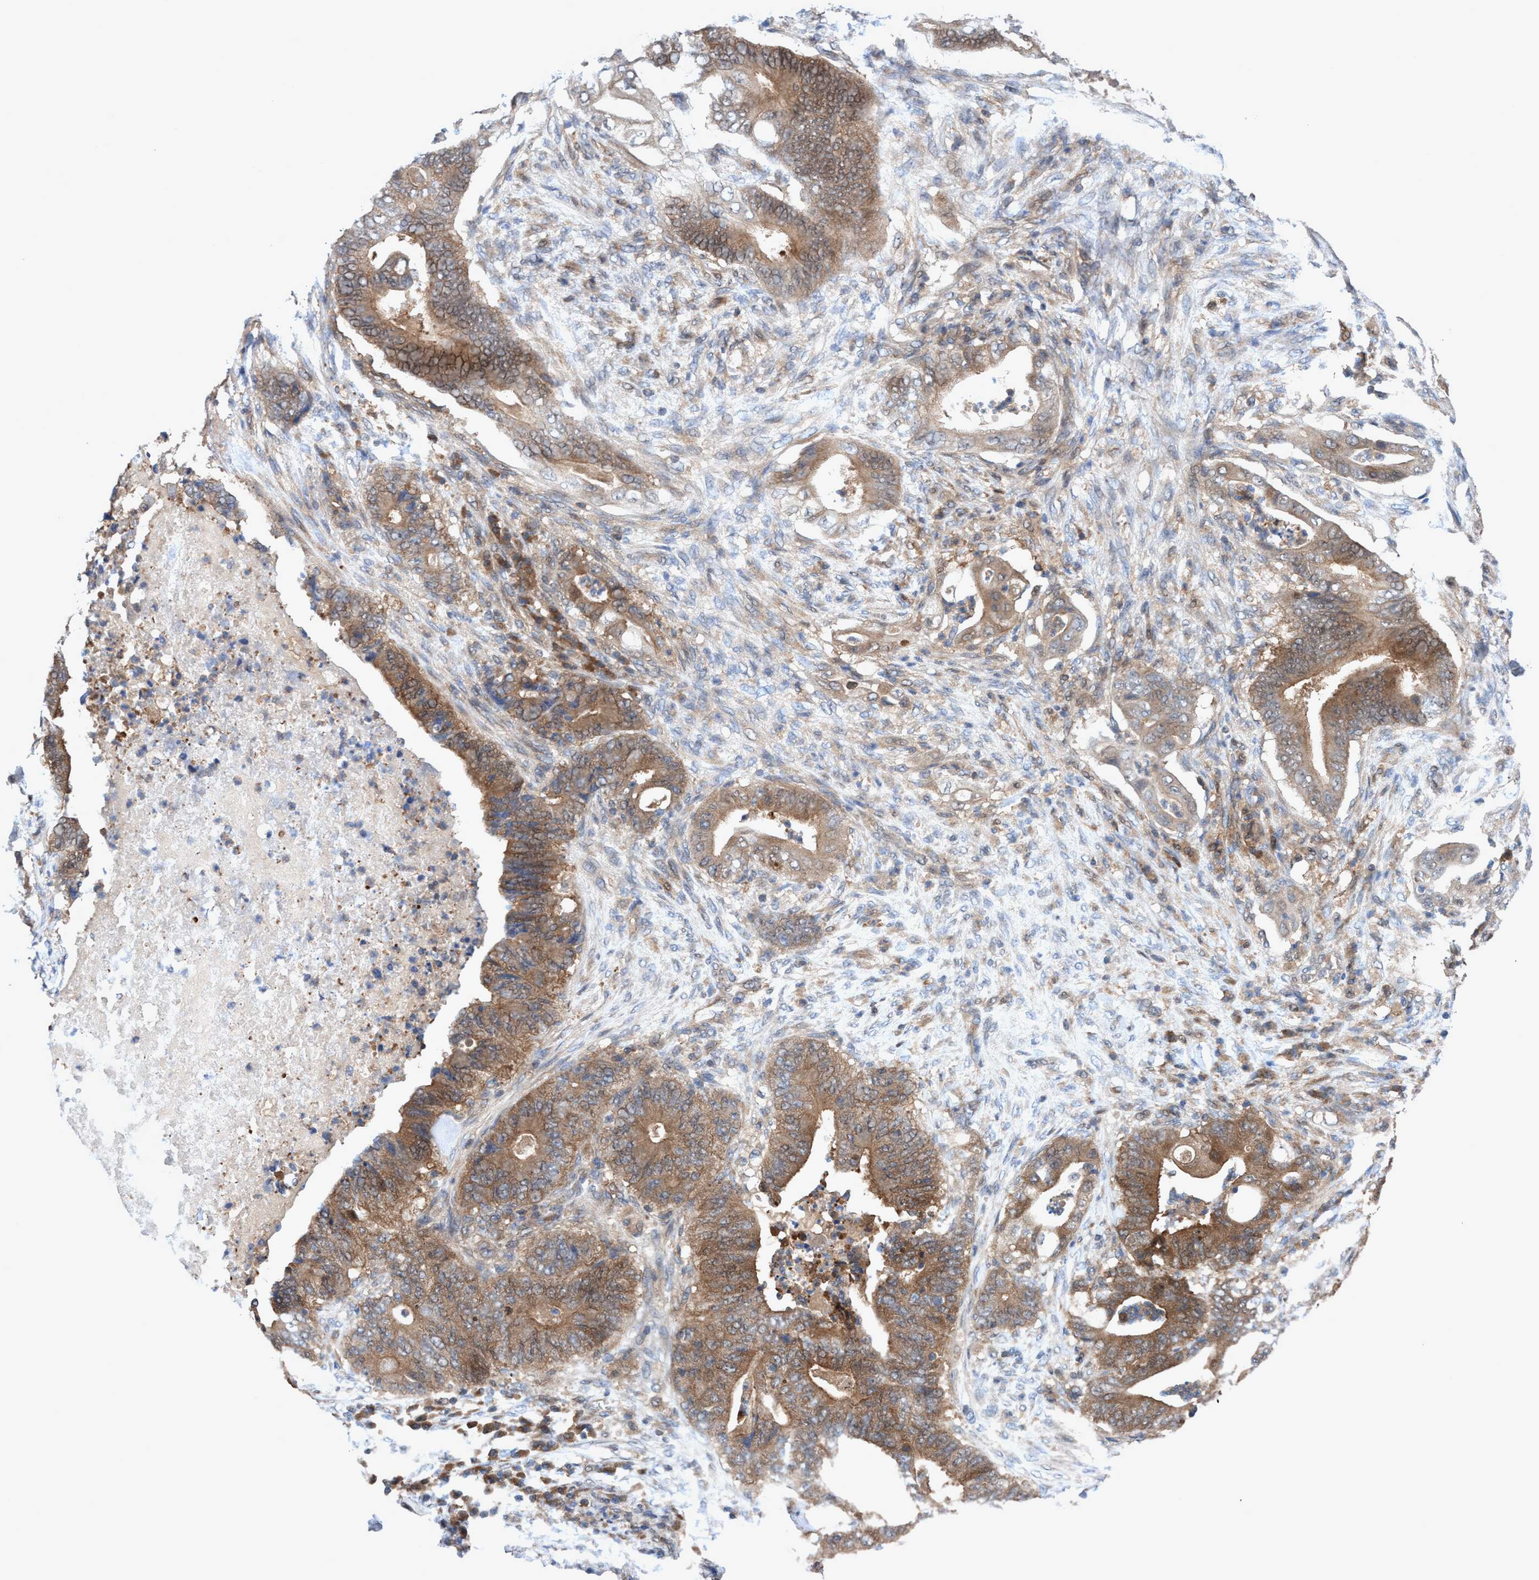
{"staining": {"intensity": "moderate", "quantity": ">75%", "location": "cytoplasmic/membranous"}, "tissue": "stomach cancer", "cell_type": "Tumor cells", "image_type": "cancer", "snomed": [{"axis": "morphology", "description": "Adenocarcinoma, NOS"}, {"axis": "topography", "description": "Stomach"}], "caption": "Stomach cancer tissue demonstrates moderate cytoplasmic/membranous positivity in approximately >75% of tumor cells Immunohistochemistry (ihc) stains the protein in brown and the nuclei are stained blue.", "gene": "GLOD4", "patient": {"sex": "female", "age": 73}}